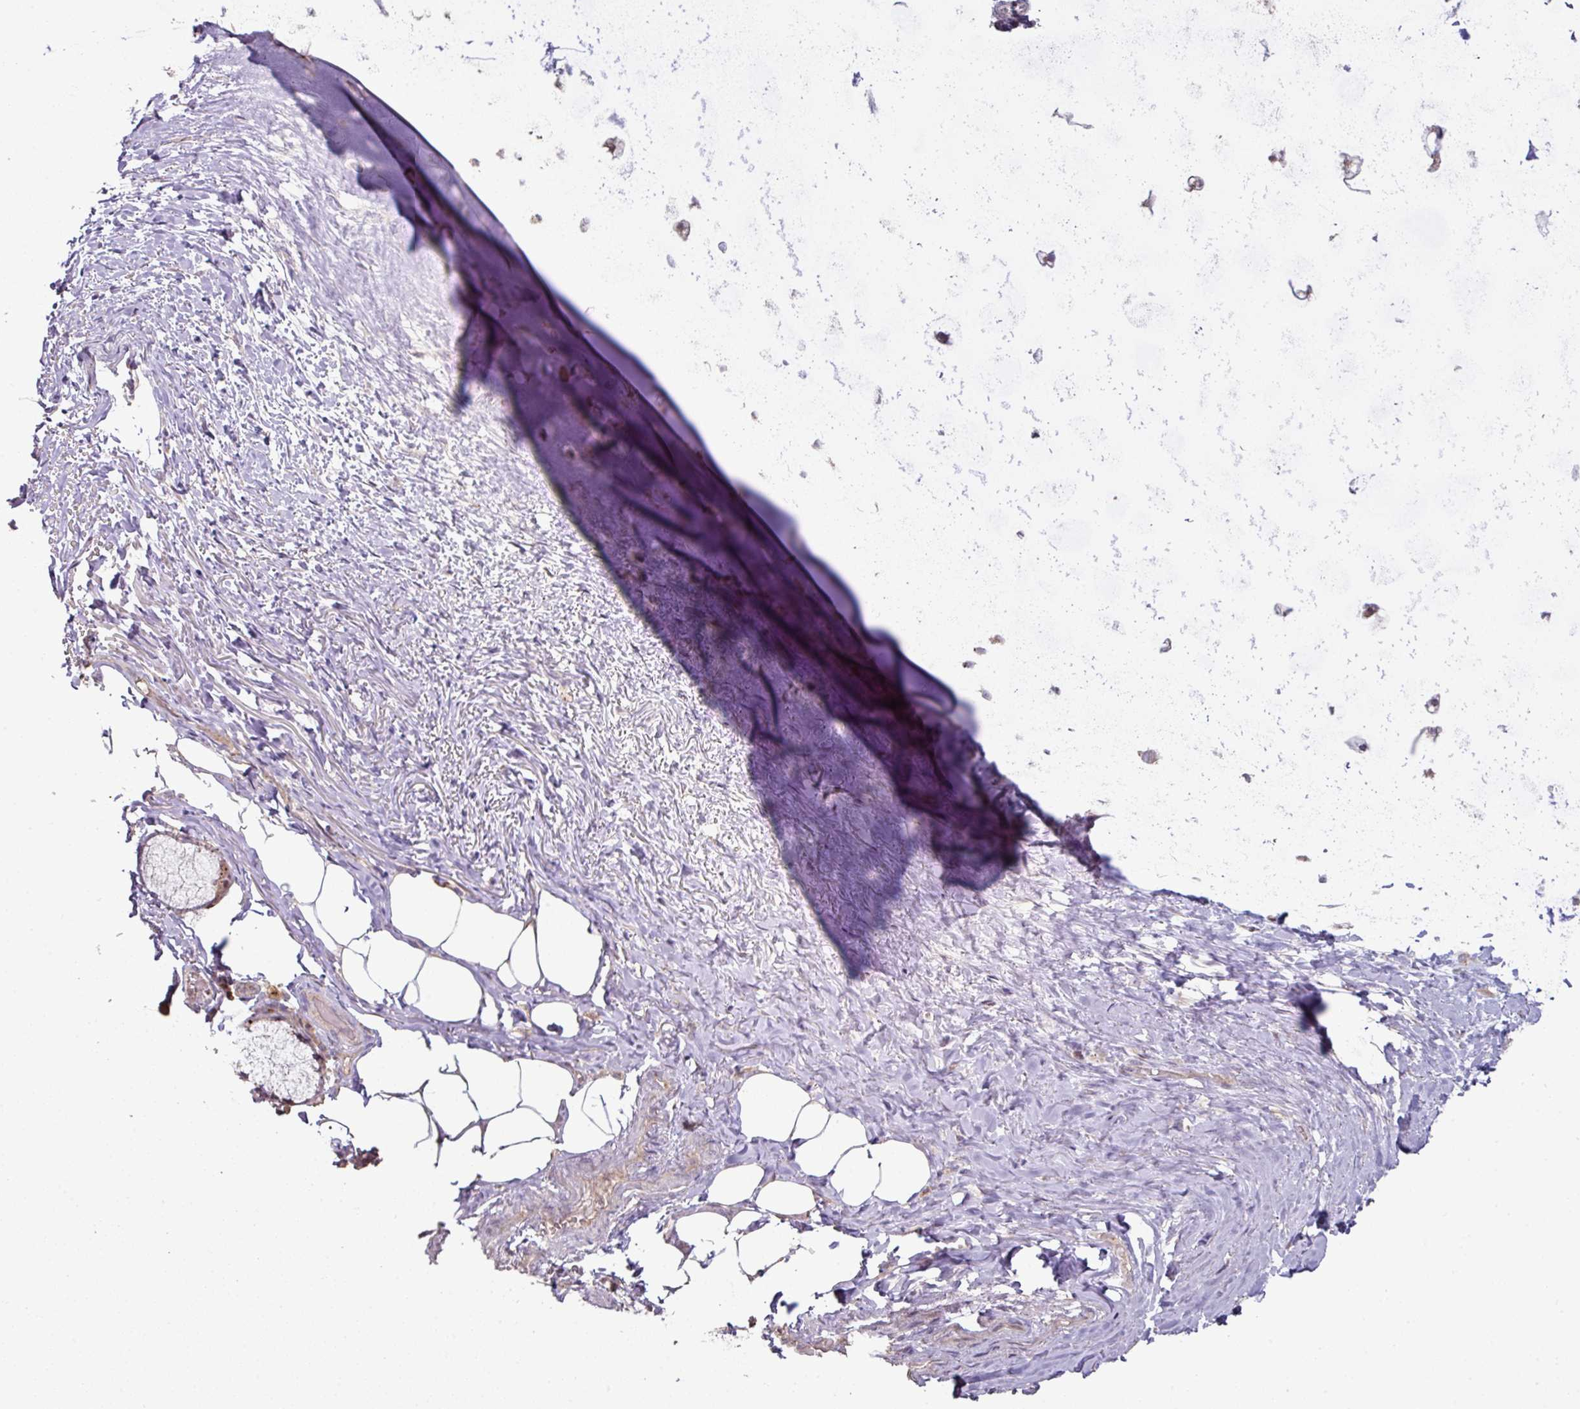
{"staining": {"intensity": "negative", "quantity": "none", "location": "none"}, "tissue": "adipose tissue", "cell_type": "Adipocytes", "image_type": "normal", "snomed": [{"axis": "morphology", "description": "Normal tissue, NOS"}, {"axis": "topography", "description": "Cartilage tissue"}, {"axis": "topography", "description": "Bronchus"}], "caption": "A micrograph of adipose tissue stained for a protein displays no brown staining in adipocytes. (DAB immunohistochemistry (IHC) visualized using brightfield microscopy, high magnification).", "gene": "CXCR5", "patient": {"sex": "male", "age": 56}}